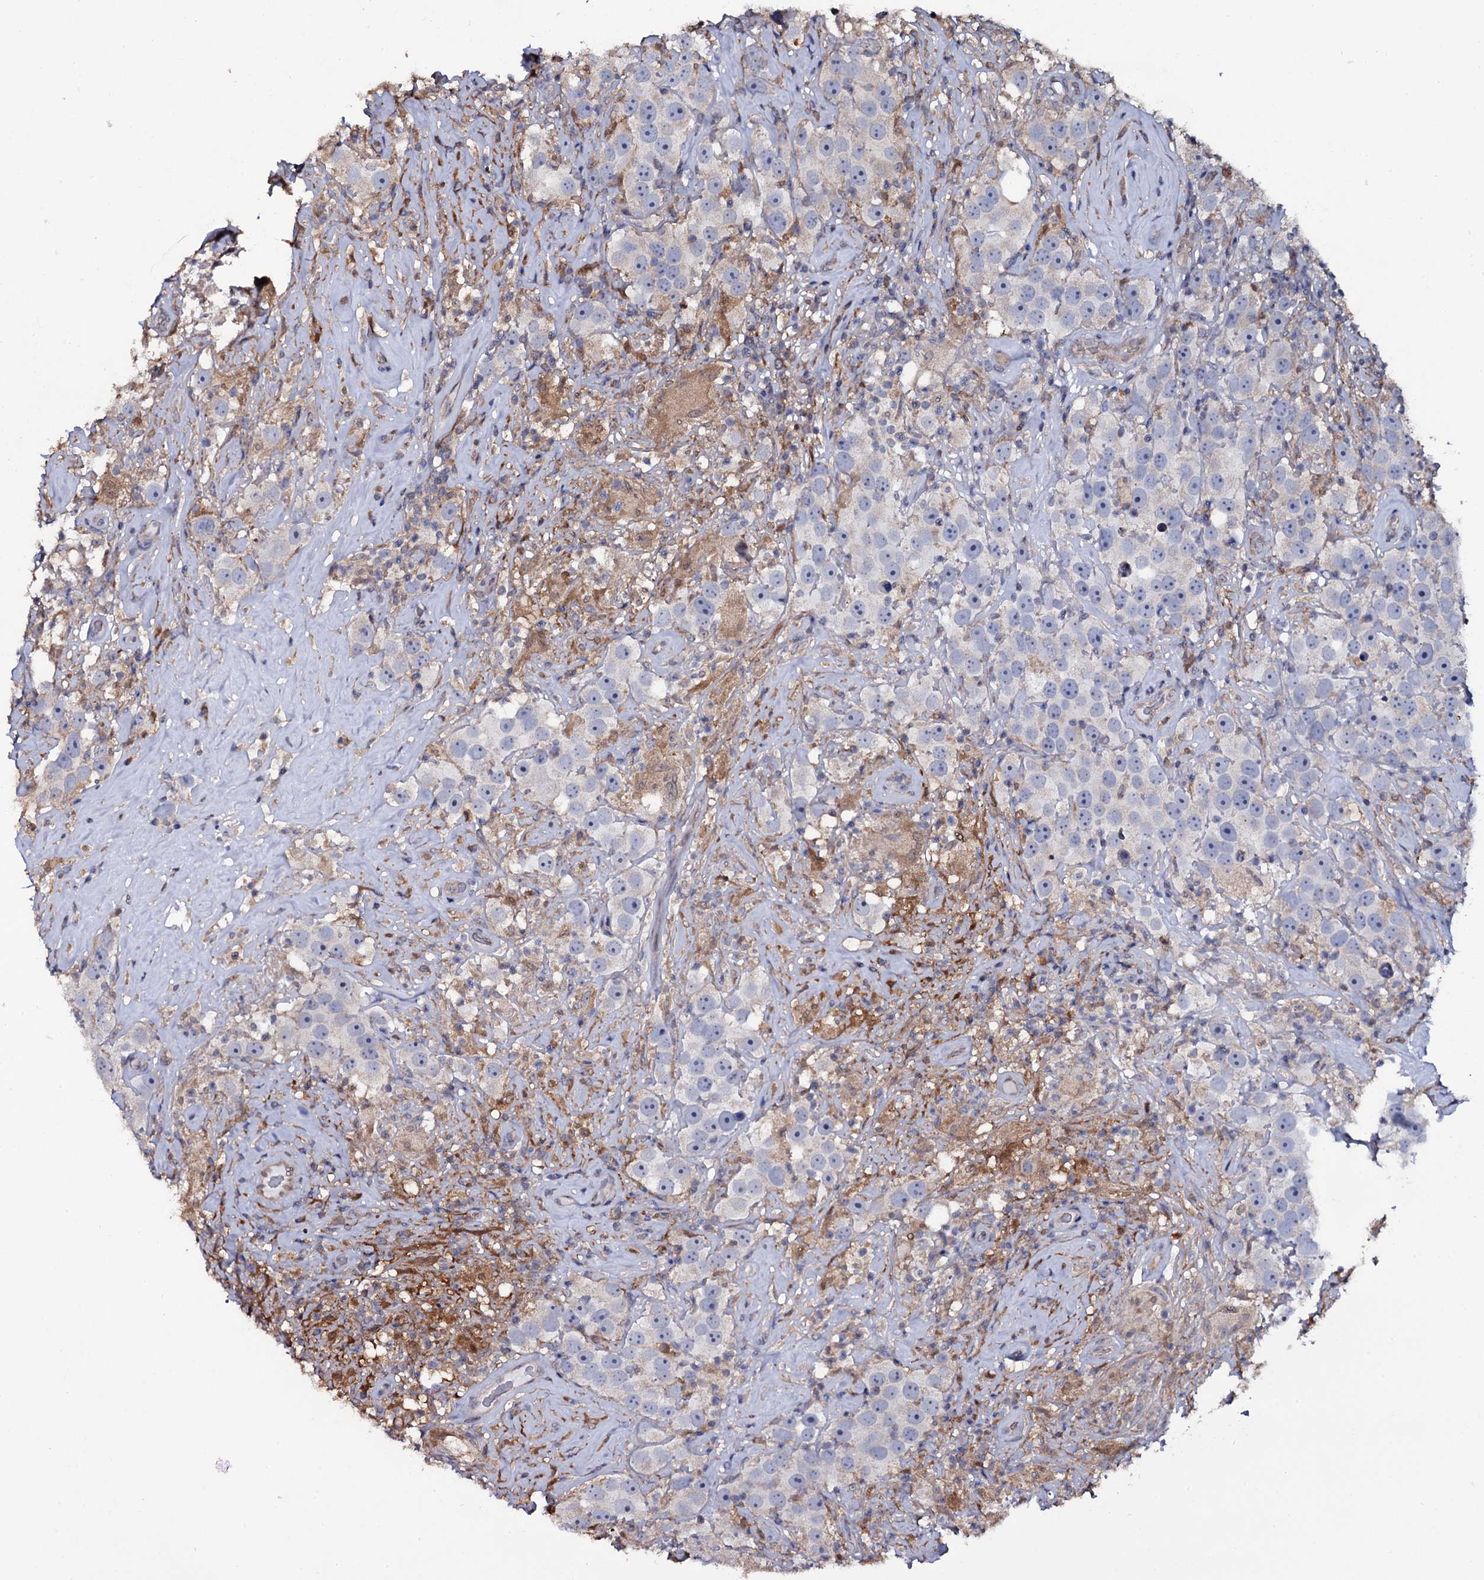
{"staining": {"intensity": "negative", "quantity": "none", "location": "none"}, "tissue": "testis cancer", "cell_type": "Tumor cells", "image_type": "cancer", "snomed": [{"axis": "morphology", "description": "Seminoma, NOS"}, {"axis": "topography", "description": "Testis"}], "caption": "This image is of testis cancer (seminoma) stained with immunohistochemistry (IHC) to label a protein in brown with the nuclei are counter-stained blue. There is no positivity in tumor cells.", "gene": "CRYL1", "patient": {"sex": "male", "age": 49}}